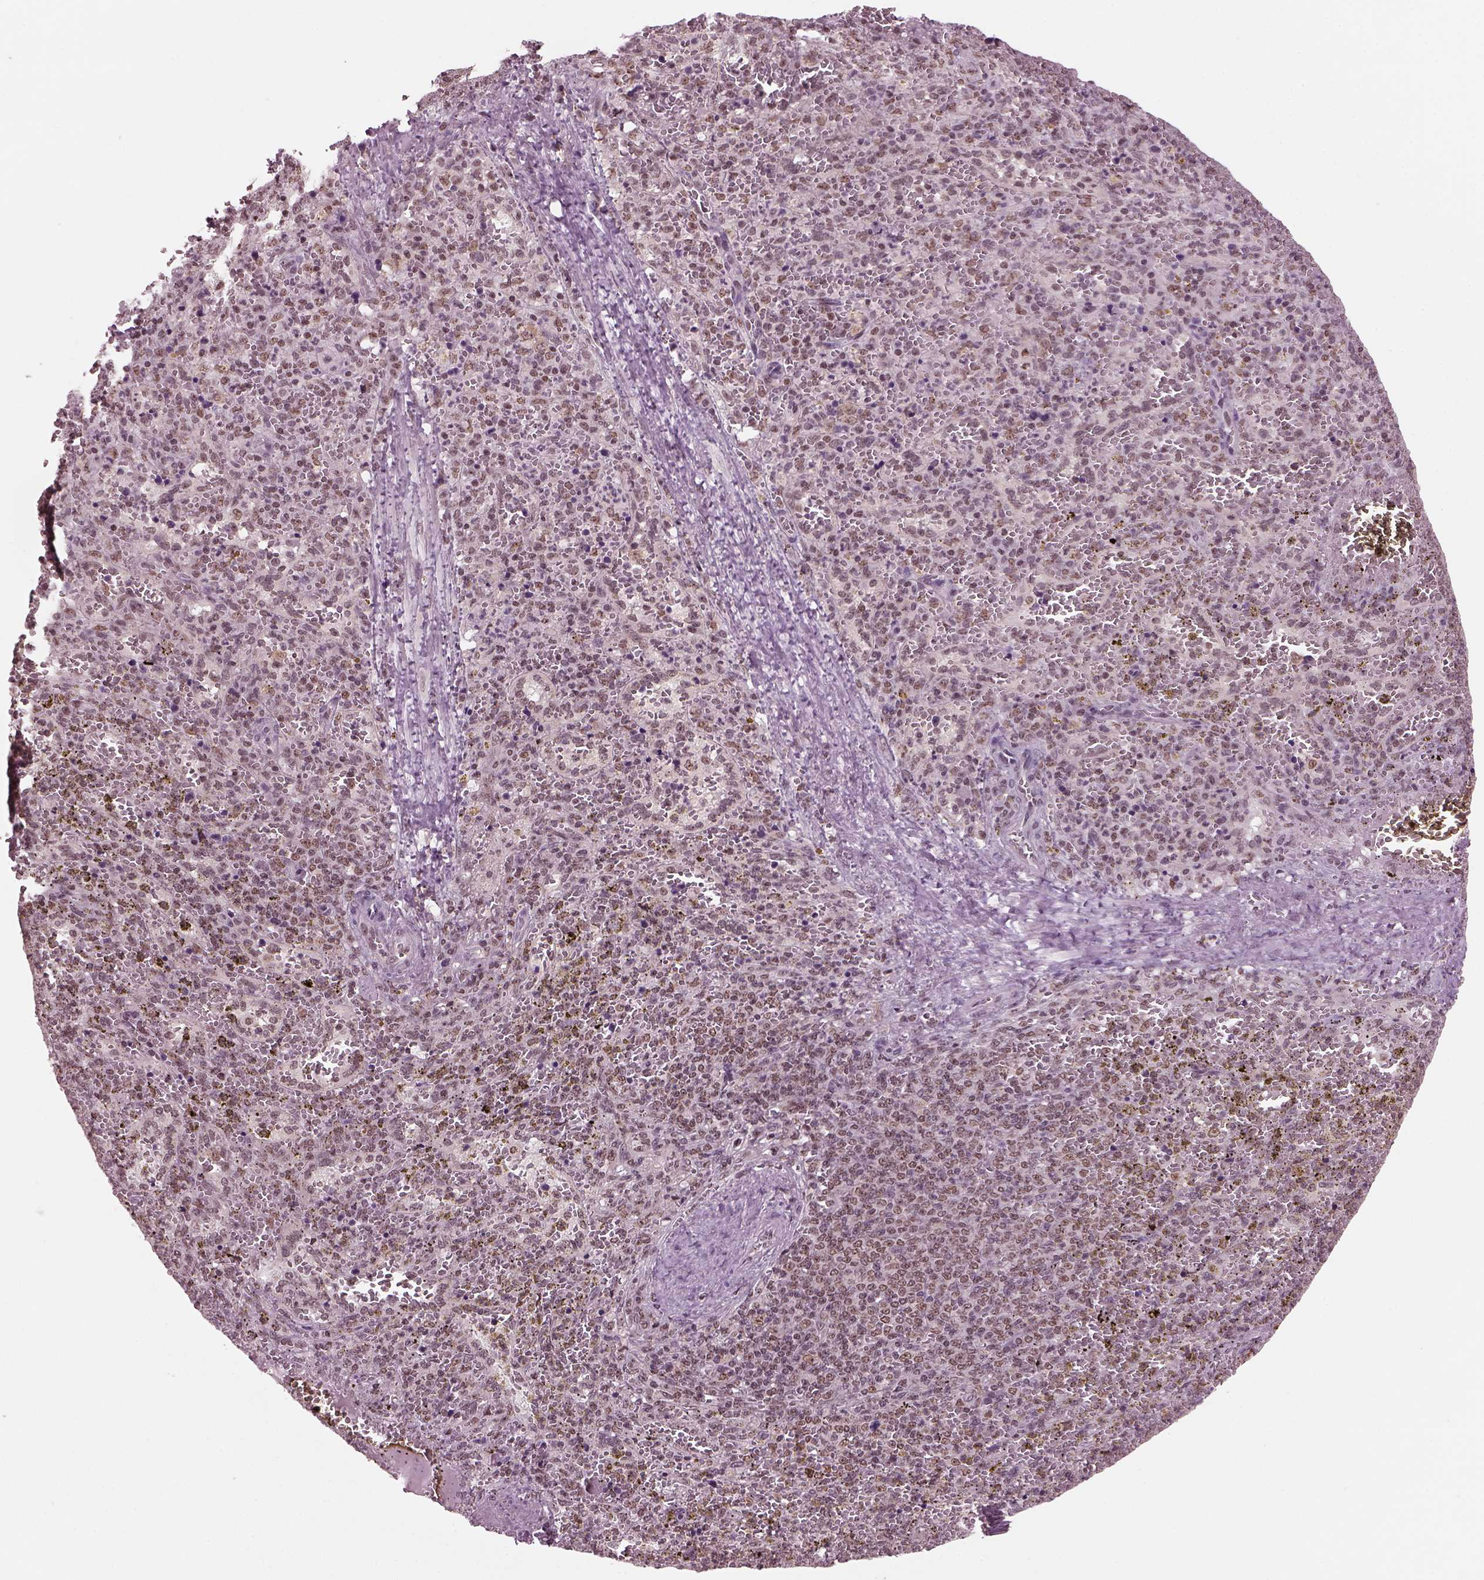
{"staining": {"intensity": "negative", "quantity": "none", "location": "none"}, "tissue": "spleen", "cell_type": "Cells in red pulp", "image_type": "normal", "snomed": [{"axis": "morphology", "description": "Normal tissue, NOS"}, {"axis": "topography", "description": "Spleen"}], "caption": "DAB immunohistochemical staining of normal spleen shows no significant expression in cells in red pulp.", "gene": "RUVBL2", "patient": {"sex": "female", "age": 50}}